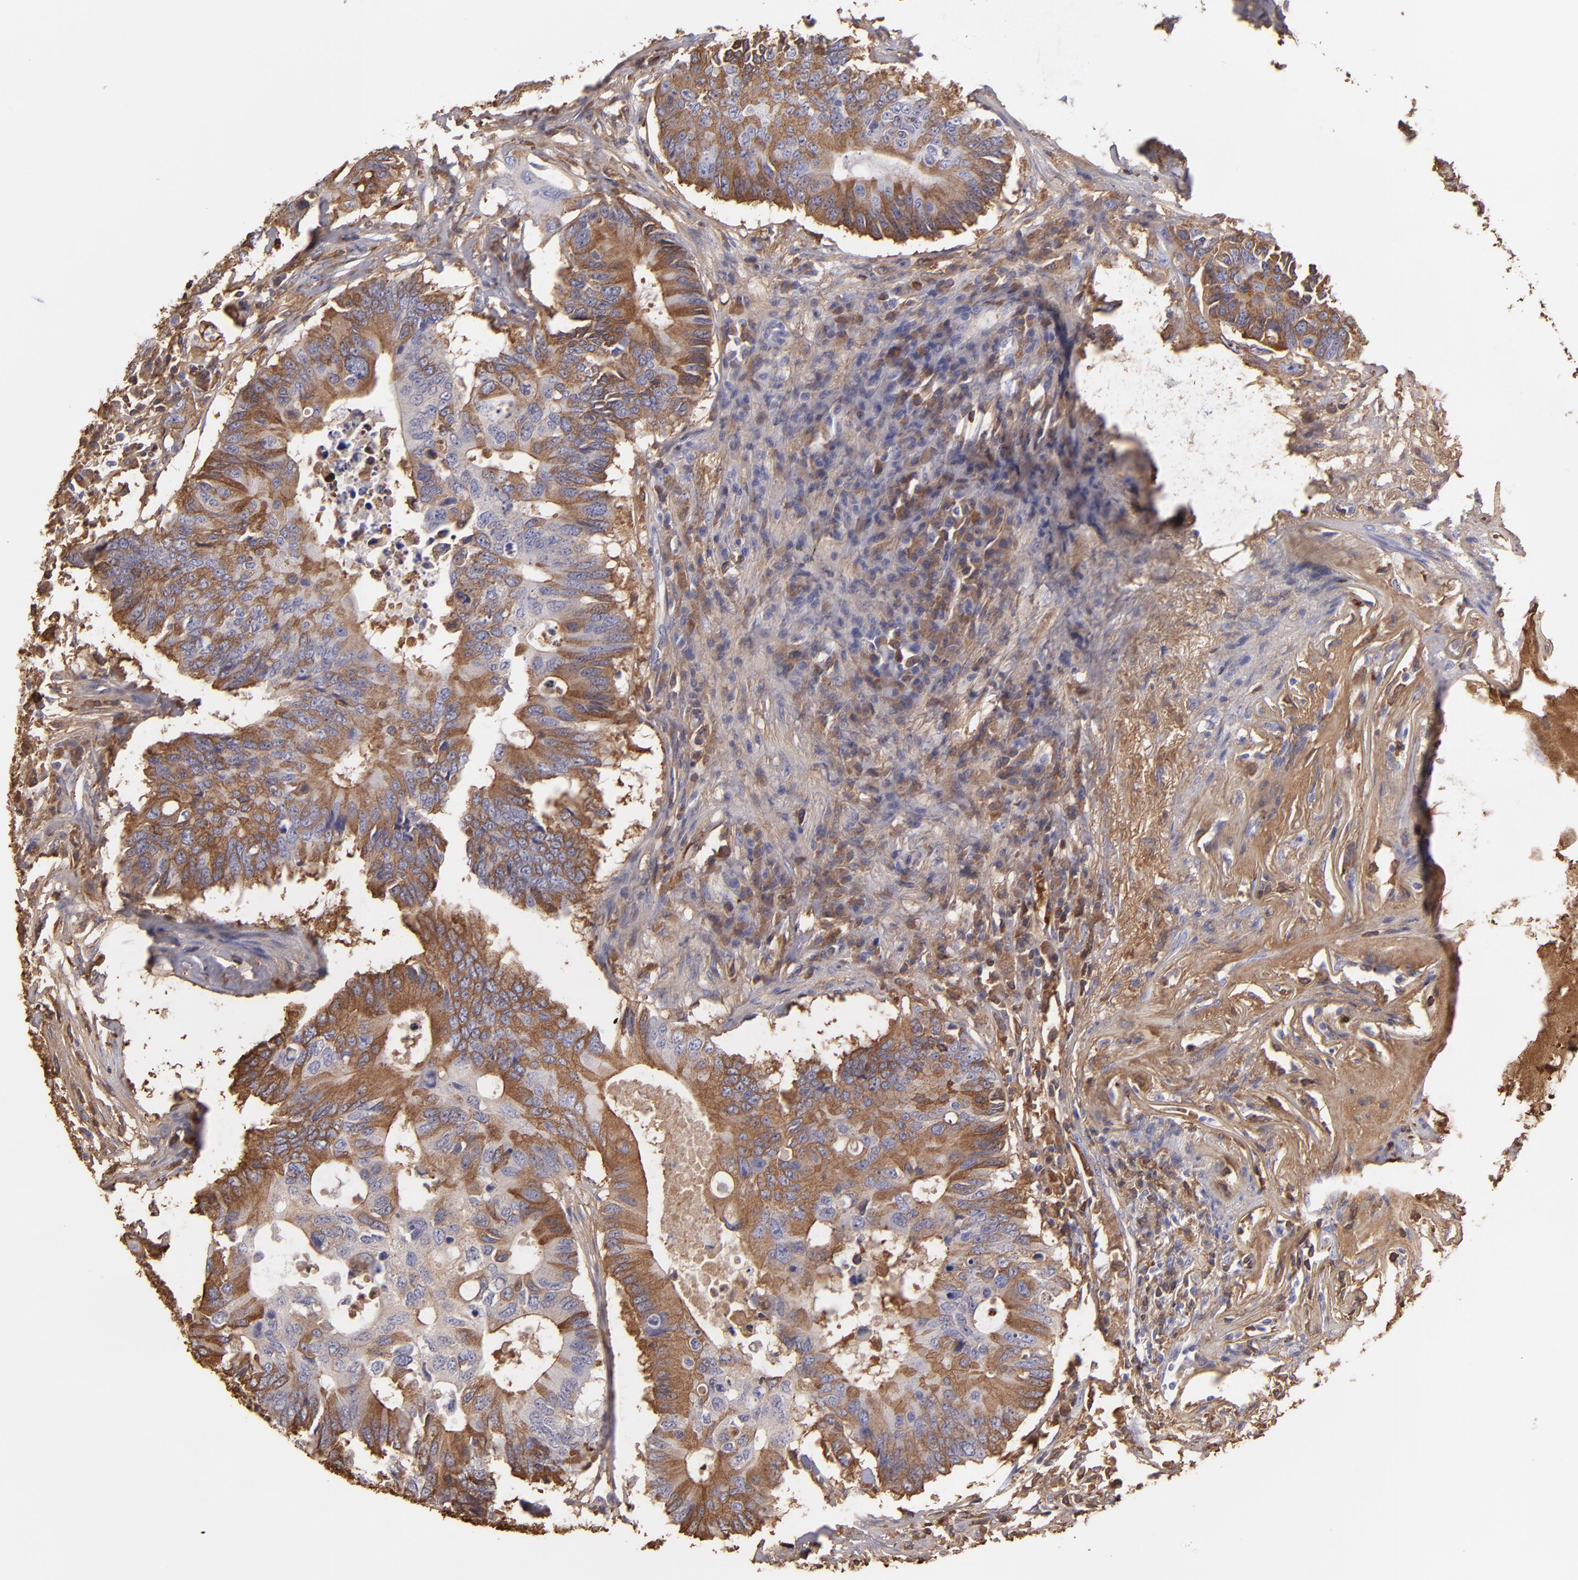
{"staining": {"intensity": "moderate", "quantity": ">75%", "location": "cytoplasmic/membranous"}, "tissue": "colorectal cancer", "cell_type": "Tumor cells", "image_type": "cancer", "snomed": [{"axis": "morphology", "description": "Adenocarcinoma, NOS"}, {"axis": "topography", "description": "Colon"}], "caption": "The histopathology image displays staining of colorectal cancer, revealing moderate cytoplasmic/membranous protein positivity (brown color) within tumor cells.", "gene": "FGB", "patient": {"sex": "male", "age": 71}}